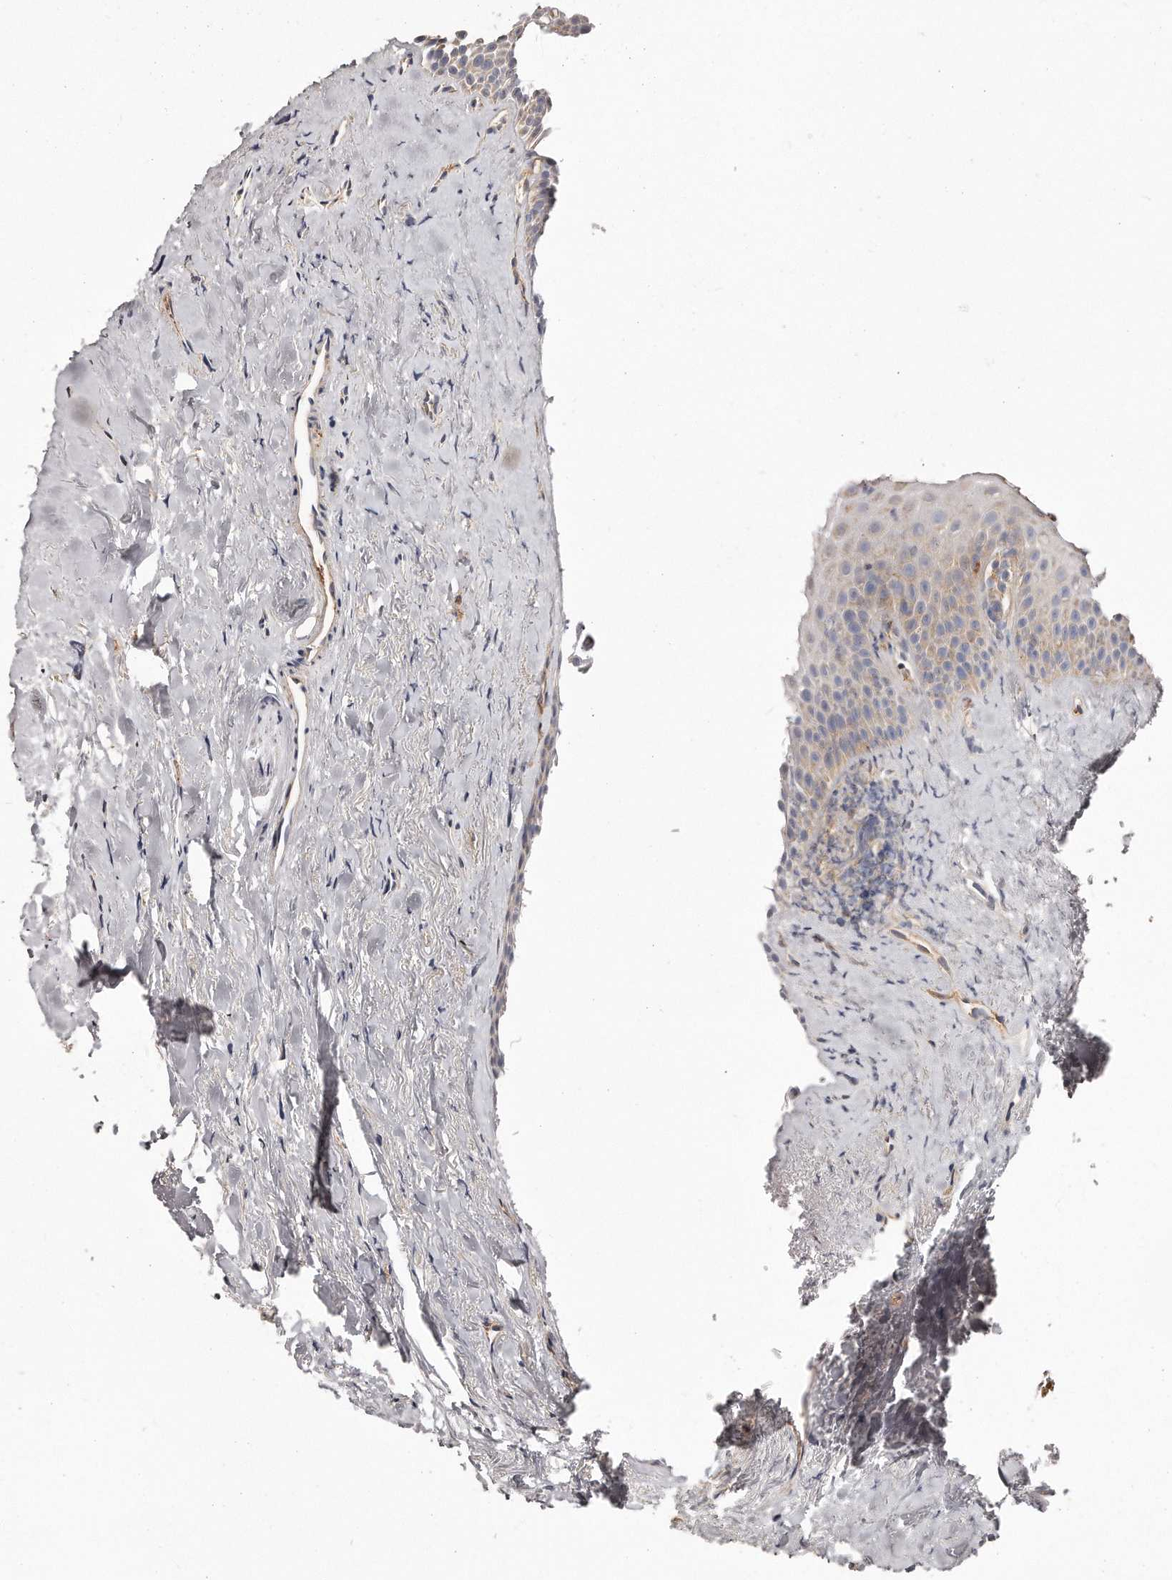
{"staining": {"intensity": "negative", "quantity": "none", "location": "none"}, "tissue": "oral mucosa", "cell_type": "Squamous epithelial cells", "image_type": "normal", "snomed": [{"axis": "morphology", "description": "Normal tissue, NOS"}, {"axis": "topography", "description": "Oral tissue"}], "caption": "Protein analysis of unremarkable oral mucosa displays no significant positivity in squamous epithelial cells. Nuclei are stained in blue.", "gene": "CAP1", "patient": {"sex": "female", "age": 63}}